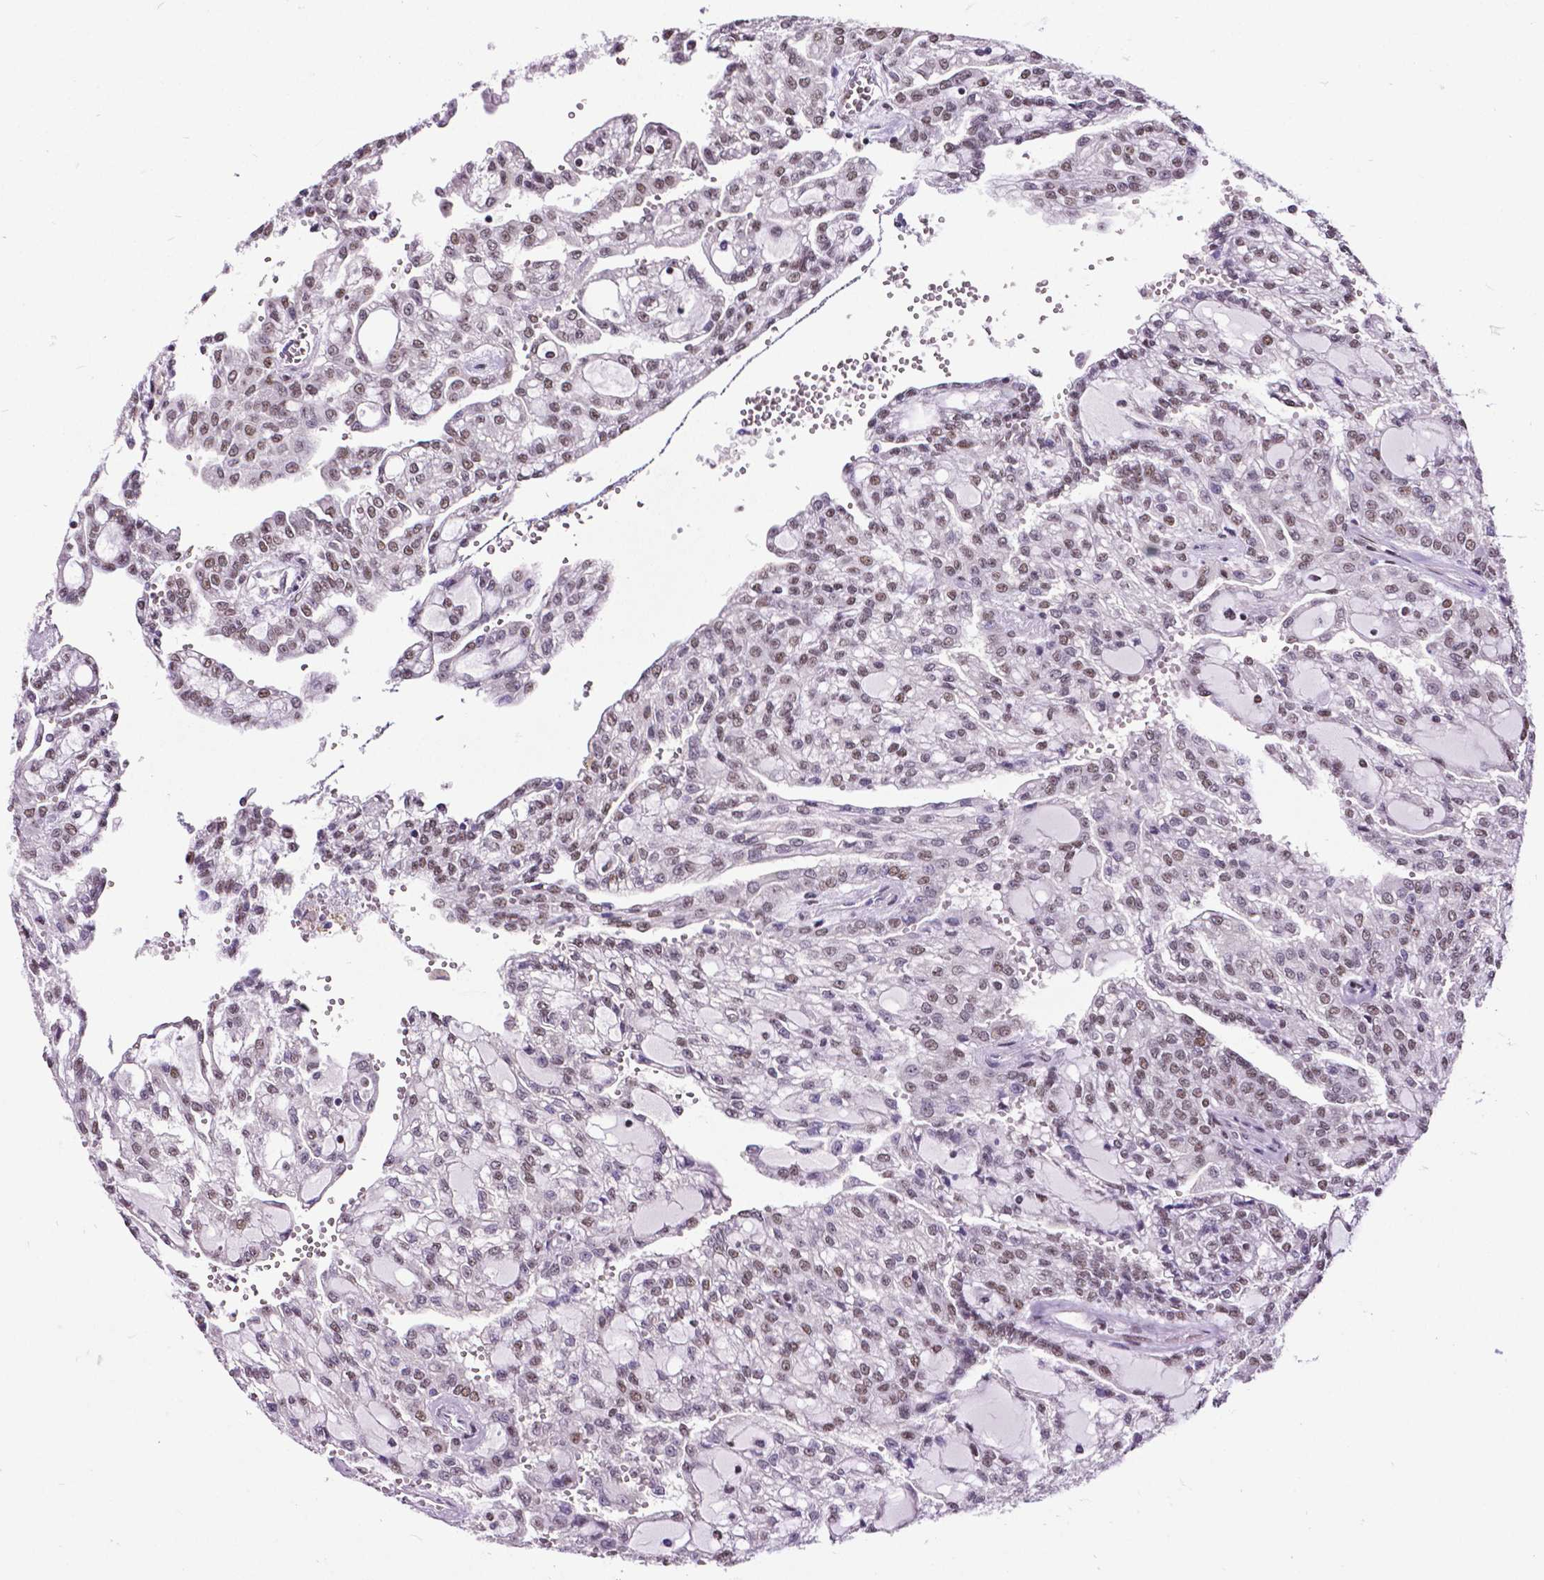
{"staining": {"intensity": "weak", "quantity": "25%-75%", "location": "nuclear"}, "tissue": "renal cancer", "cell_type": "Tumor cells", "image_type": "cancer", "snomed": [{"axis": "morphology", "description": "Adenocarcinoma, NOS"}, {"axis": "topography", "description": "Kidney"}], "caption": "The immunohistochemical stain highlights weak nuclear expression in tumor cells of renal cancer tissue. (DAB IHC, brown staining for protein, blue staining for nuclei).", "gene": "REST", "patient": {"sex": "male", "age": 63}}